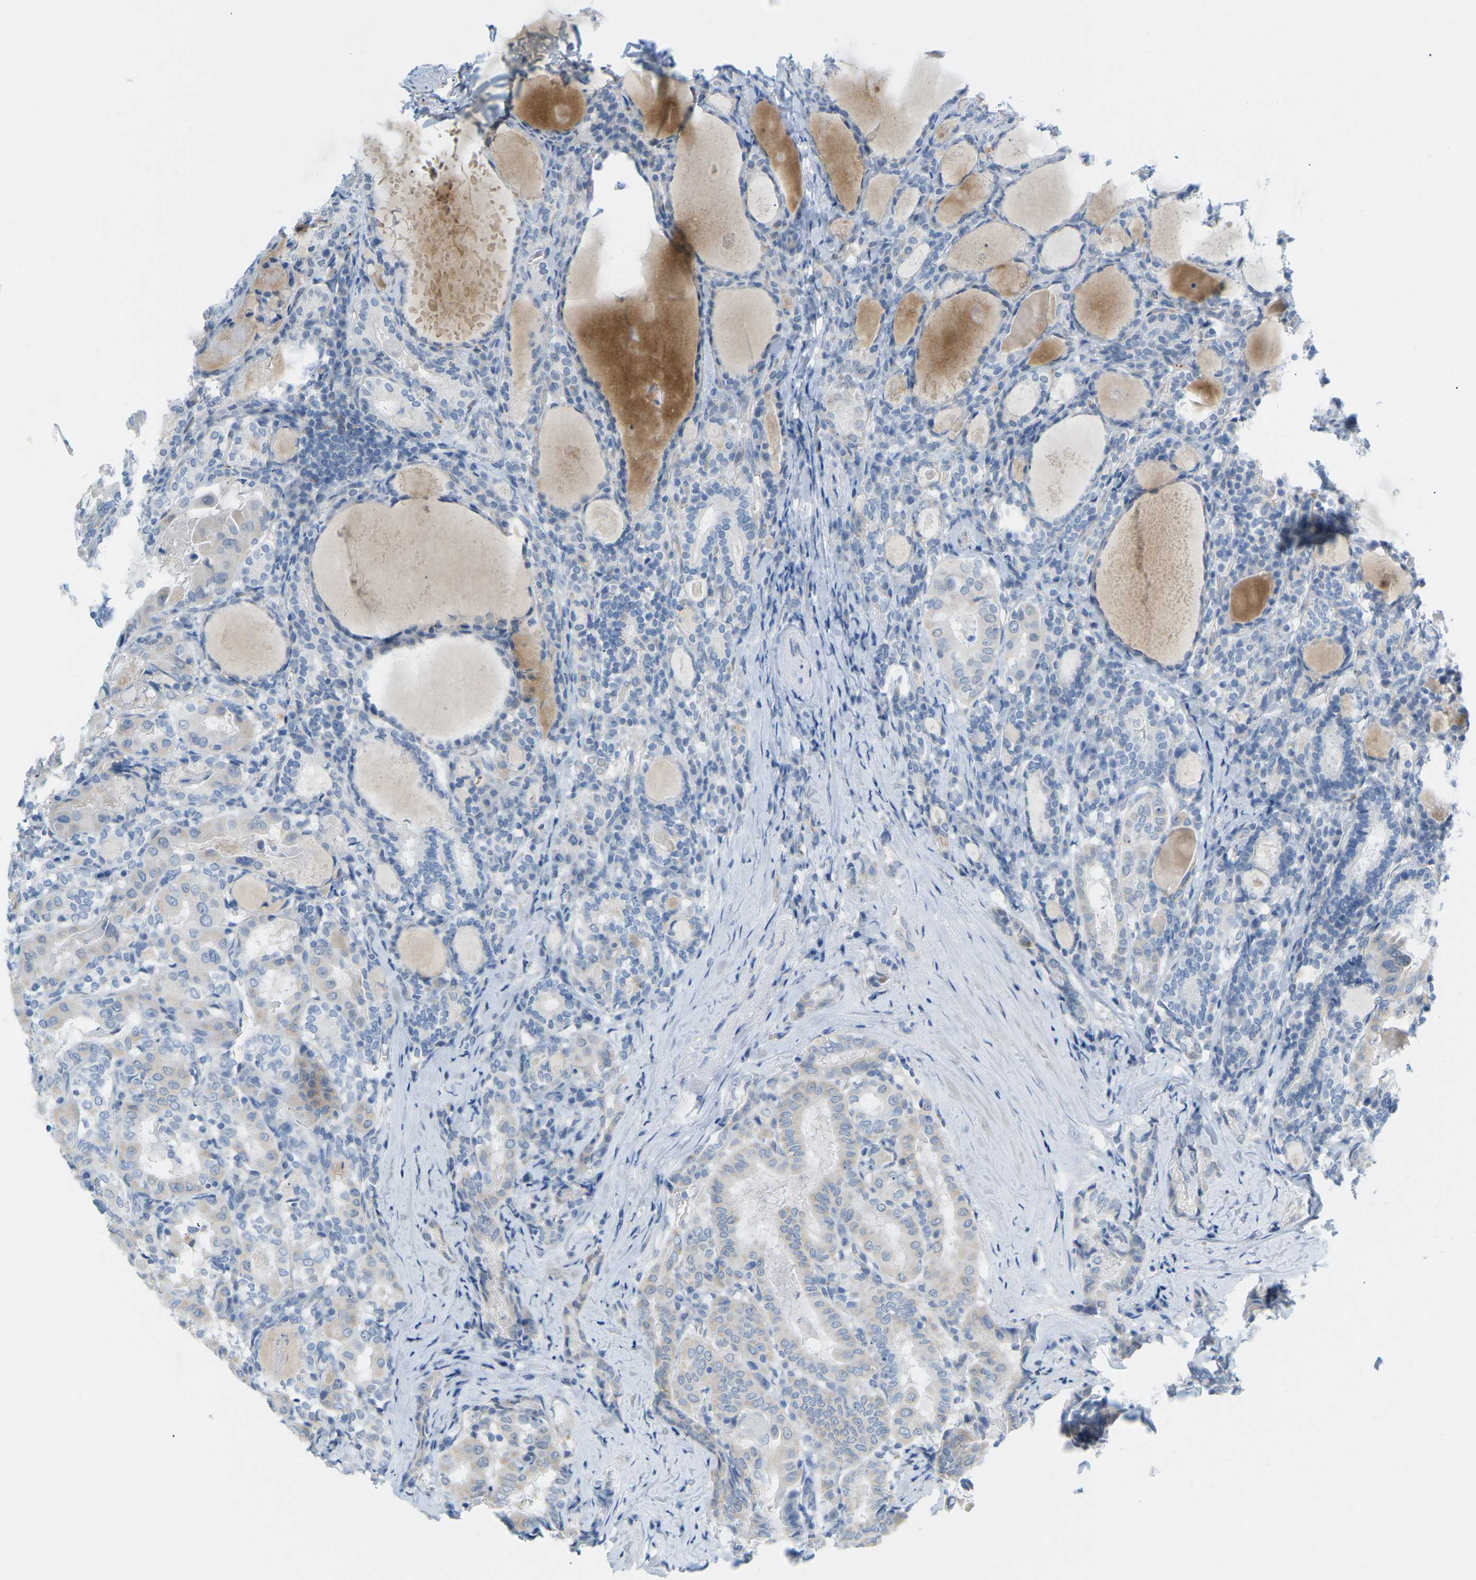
{"staining": {"intensity": "negative", "quantity": "none", "location": "none"}, "tissue": "thyroid cancer", "cell_type": "Tumor cells", "image_type": "cancer", "snomed": [{"axis": "morphology", "description": "Papillary adenocarcinoma, NOS"}, {"axis": "topography", "description": "Thyroid gland"}], "caption": "An IHC image of thyroid papillary adenocarcinoma is shown. There is no staining in tumor cells of thyroid papillary adenocarcinoma.", "gene": "HLTF", "patient": {"sex": "female", "age": 42}}